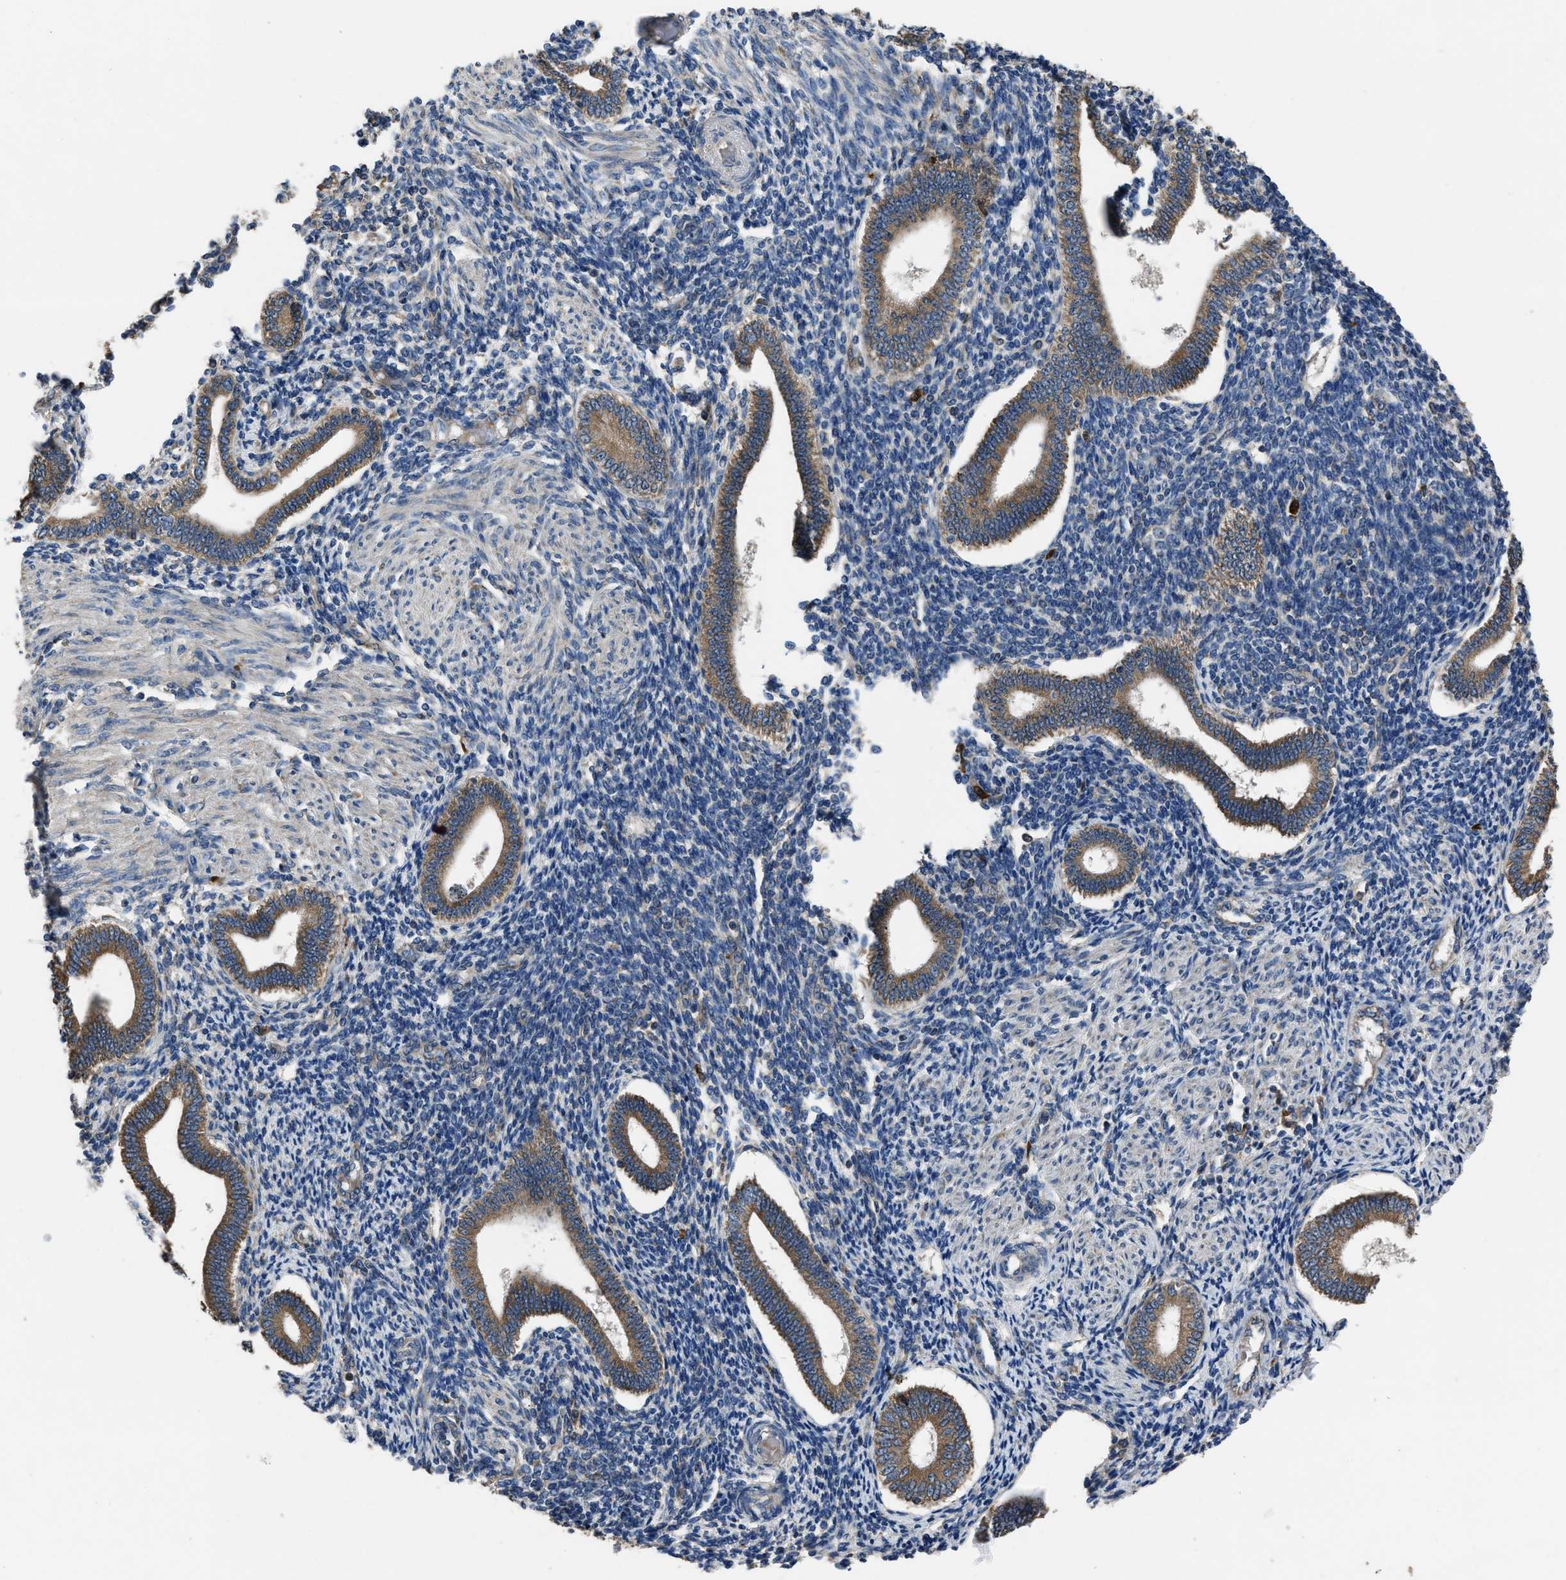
{"staining": {"intensity": "weak", "quantity": "25%-75%", "location": "cytoplasmic/membranous"}, "tissue": "endometrium", "cell_type": "Cells in endometrial stroma", "image_type": "normal", "snomed": [{"axis": "morphology", "description": "Normal tissue, NOS"}, {"axis": "topography", "description": "Endometrium"}], "caption": "Immunohistochemical staining of unremarkable endometrium shows weak cytoplasmic/membranous protein staining in about 25%-75% of cells in endometrial stroma. The protein is shown in brown color, while the nuclei are stained blue.", "gene": "ANGPT1", "patient": {"sex": "female", "age": 42}}